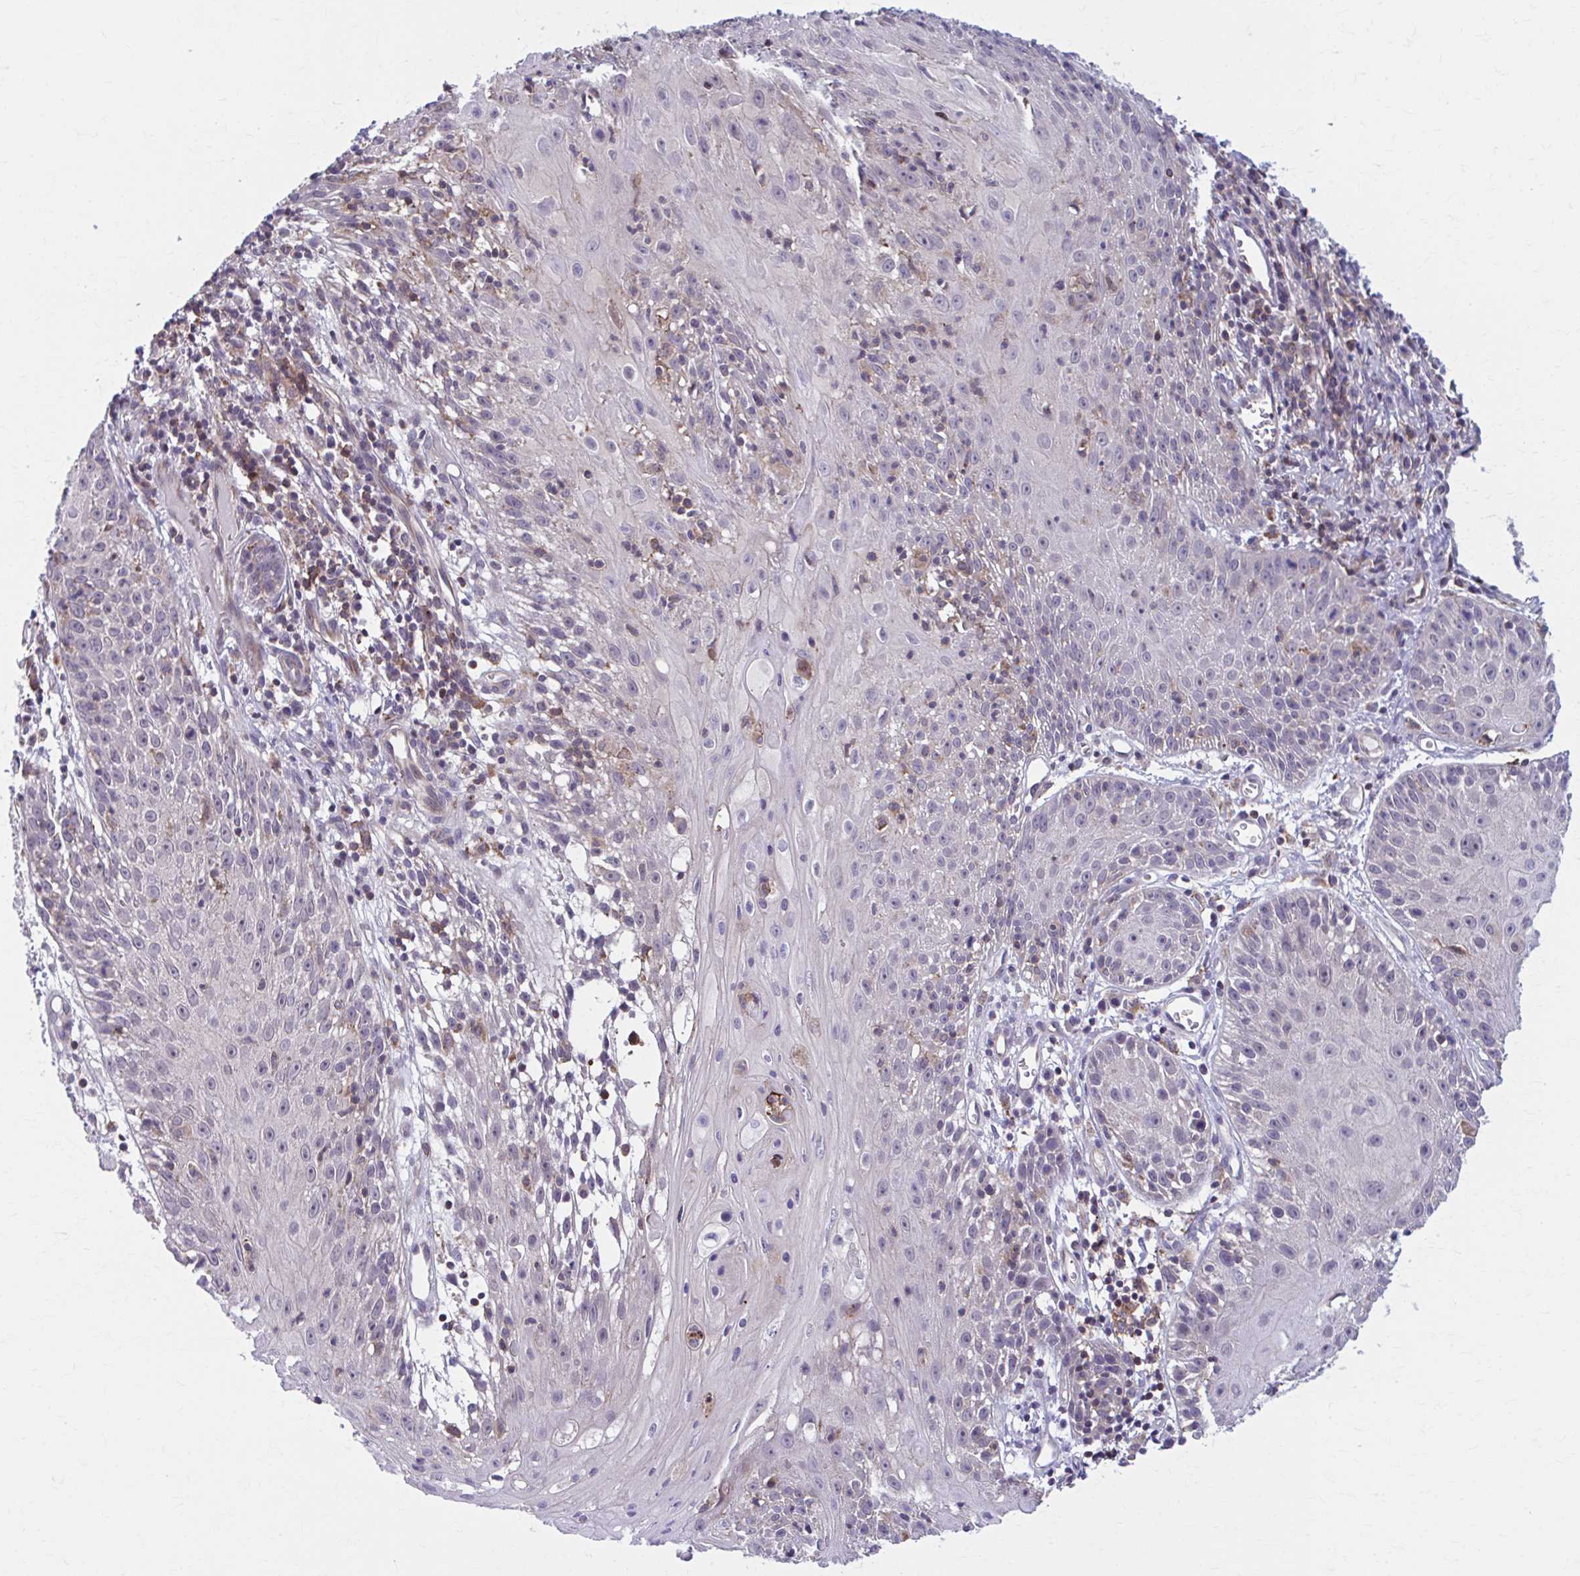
{"staining": {"intensity": "negative", "quantity": "none", "location": "none"}, "tissue": "skin cancer", "cell_type": "Tumor cells", "image_type": "cancer", "snomed": [{"axis": "morphology", "description": "Squamous cell carcinoma, NOS"}, {"axis": "topography", "description": "Skin"}, {"axis": "topography", "description": "Vulva"}], "caption": "An immunohistochemistry image of skin cancer is shown. There is no staining in tumor cells of skin cancer. (DAB (3,3'-diaminobenzidine) immunohistochemistry (IHC) with hematoxylin counter stain).", "gene": "ADAT3", "patient": {"sex": "female", "age": 76}}